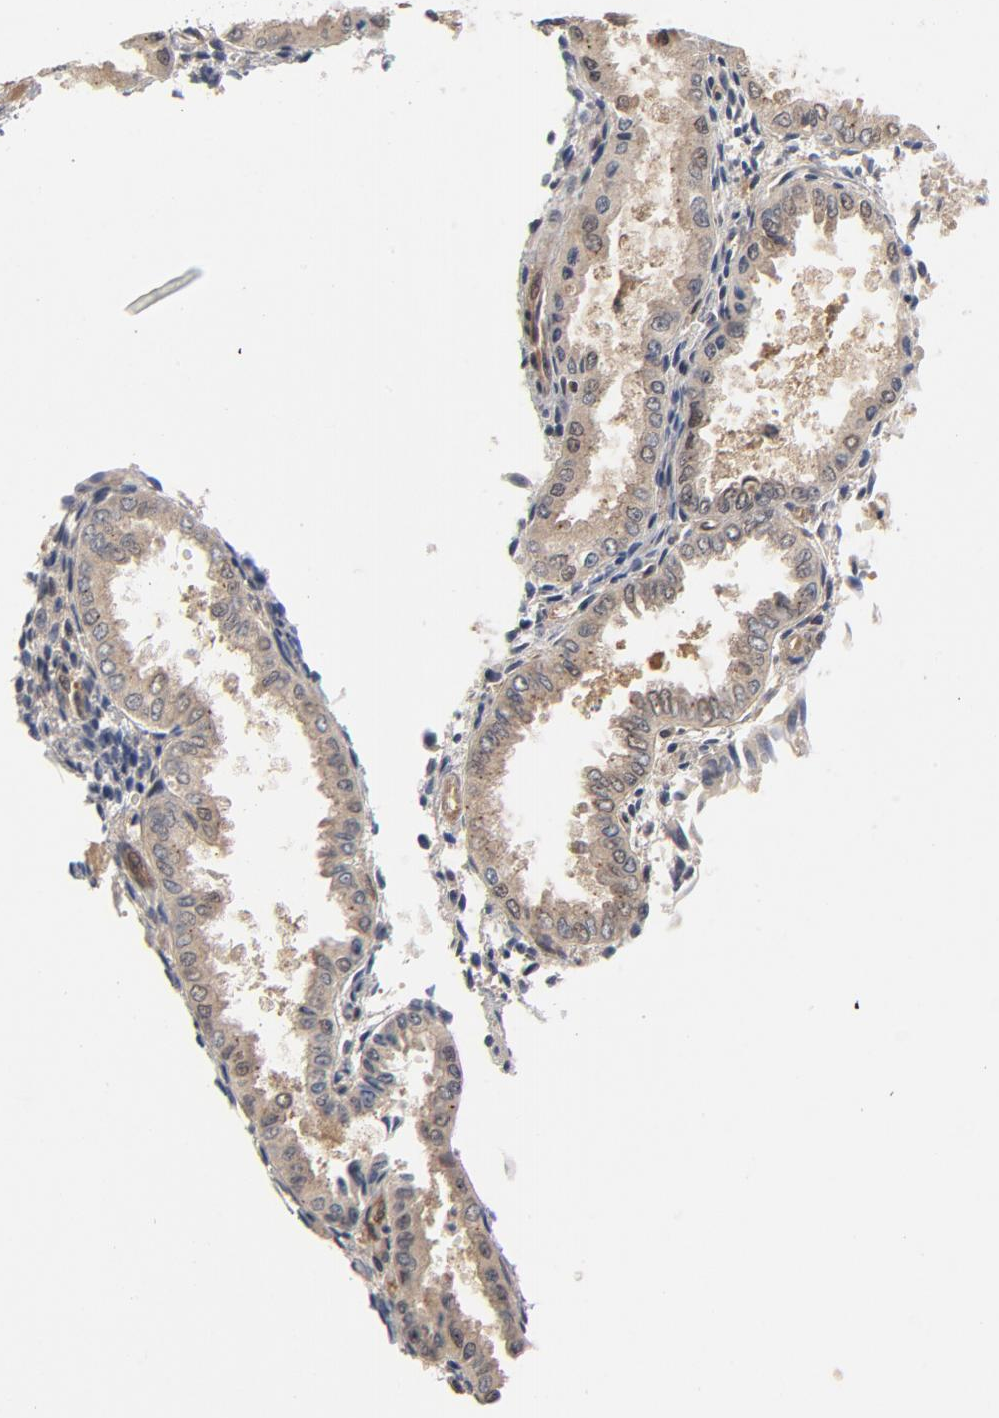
{"staining": {"intensity": "weak", "quantity": ">75%", "location": "cytoplasmic/membranous"}, "tissue": "endometrium", "cell_type": "Cells in endometrial stroma", "image_type": "normal", "snomed": [{"axis": "morphology", "description": "Normal tissue, NOS"}, {"axis": "topography", "description": "Endometrium"}], "caption": "Immunohistochemical staining of unremarkable endometrium shows low levels of weak cytoplasmic/membranous staining in approximately >75% of cells in endometrial stroma.", "gene": "CDC37", "patient": {"sex": "female", "age": 33}}